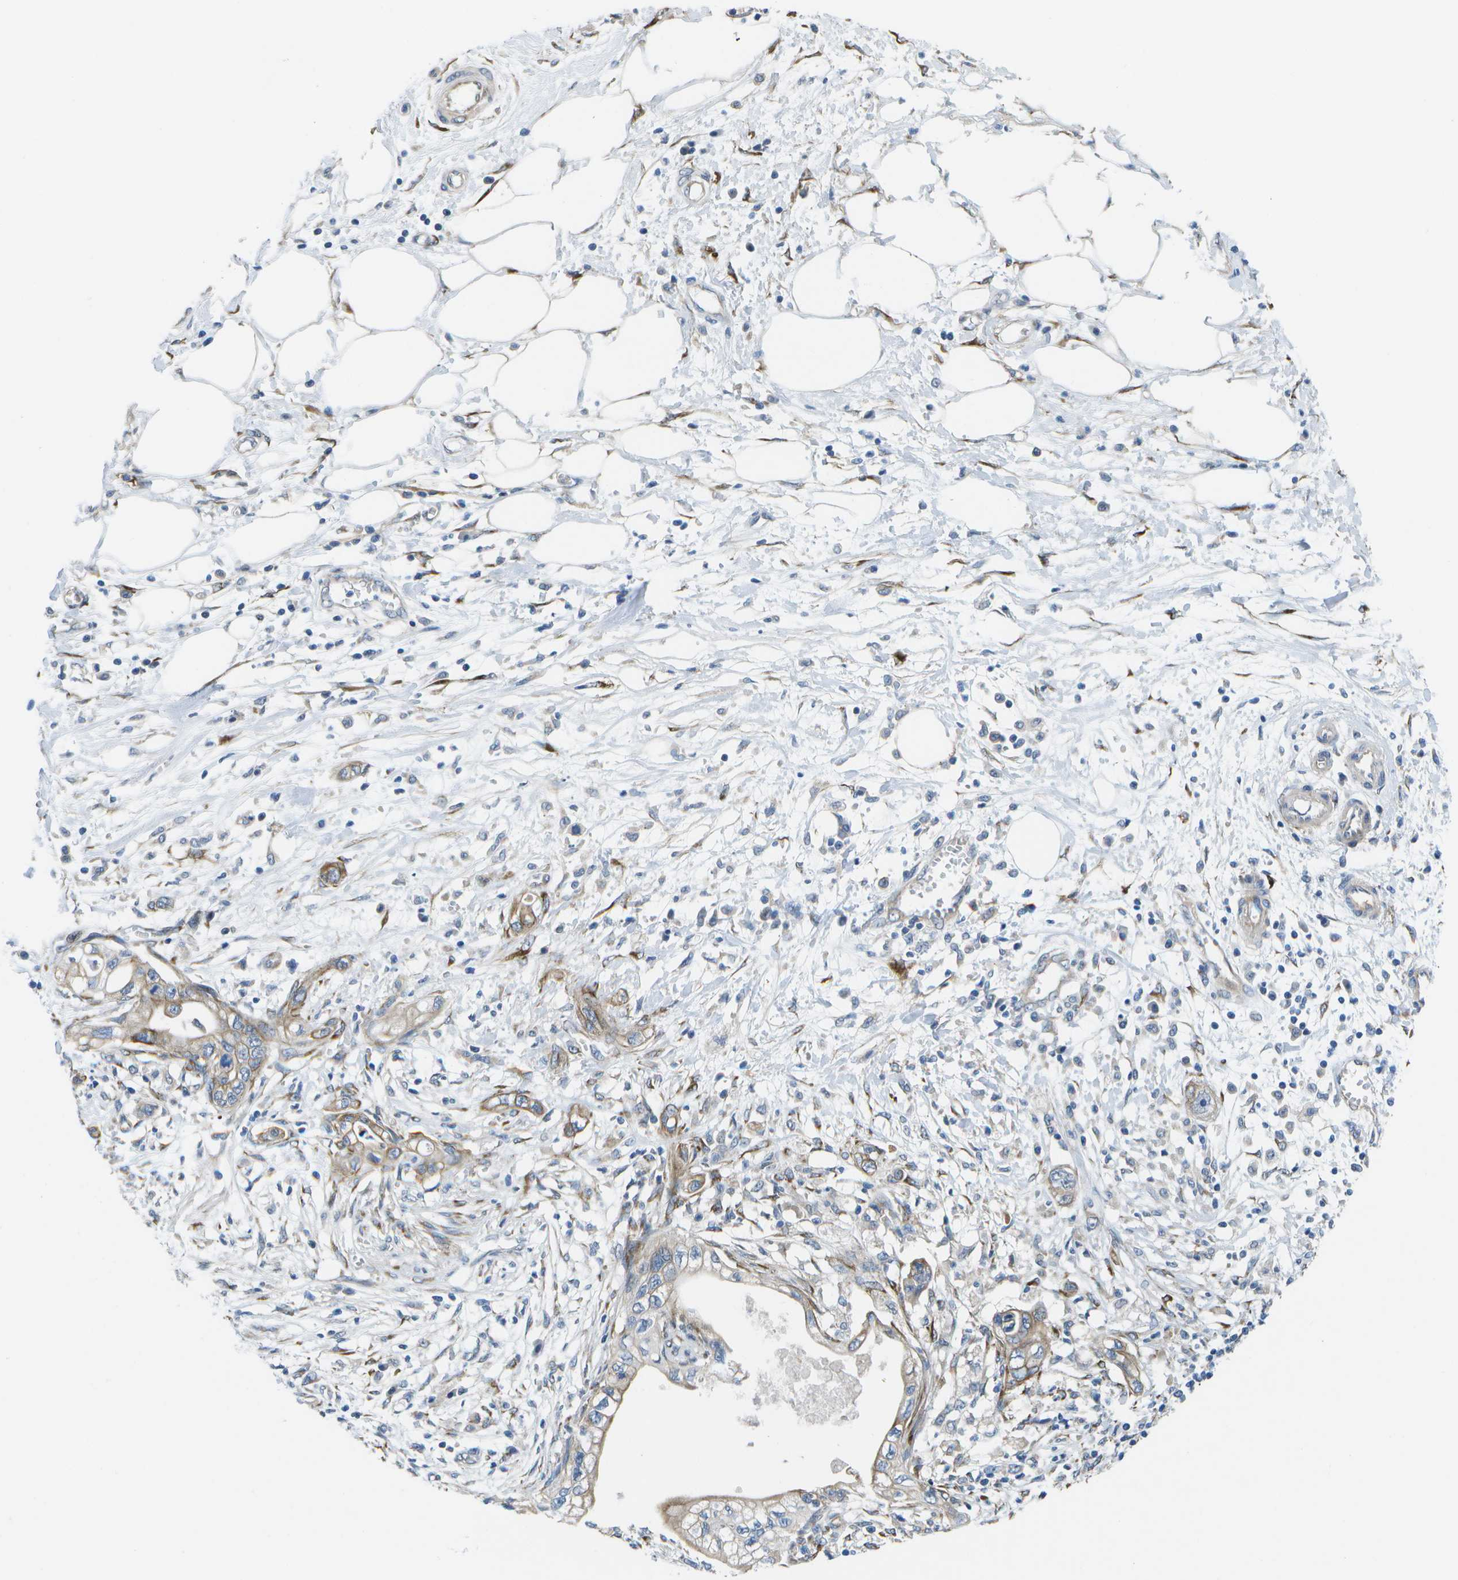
{"staining": {"intensity": "moderate", "quantity": ">75%", "location": "cytoplasmic/membranous"}, "tissue": "pancreatic cancer", "cell_type": "Tumor cells", "image_type": "cancer", "snomed": [{"axis": "morphology", "description": "Adenocarcinoma, NOS"}, {"axis": "topography", "description": "Pancreas"}], "caption": "Human pancreatic cancer (adenocarcinoma) stained for a protein (brown) demonstrates moderate cytoplasmic/membranous positive positivity in approximately >75% of tumor cells.", "gene": "P3H1", "patient": {"sex": "male", "age": 56}}